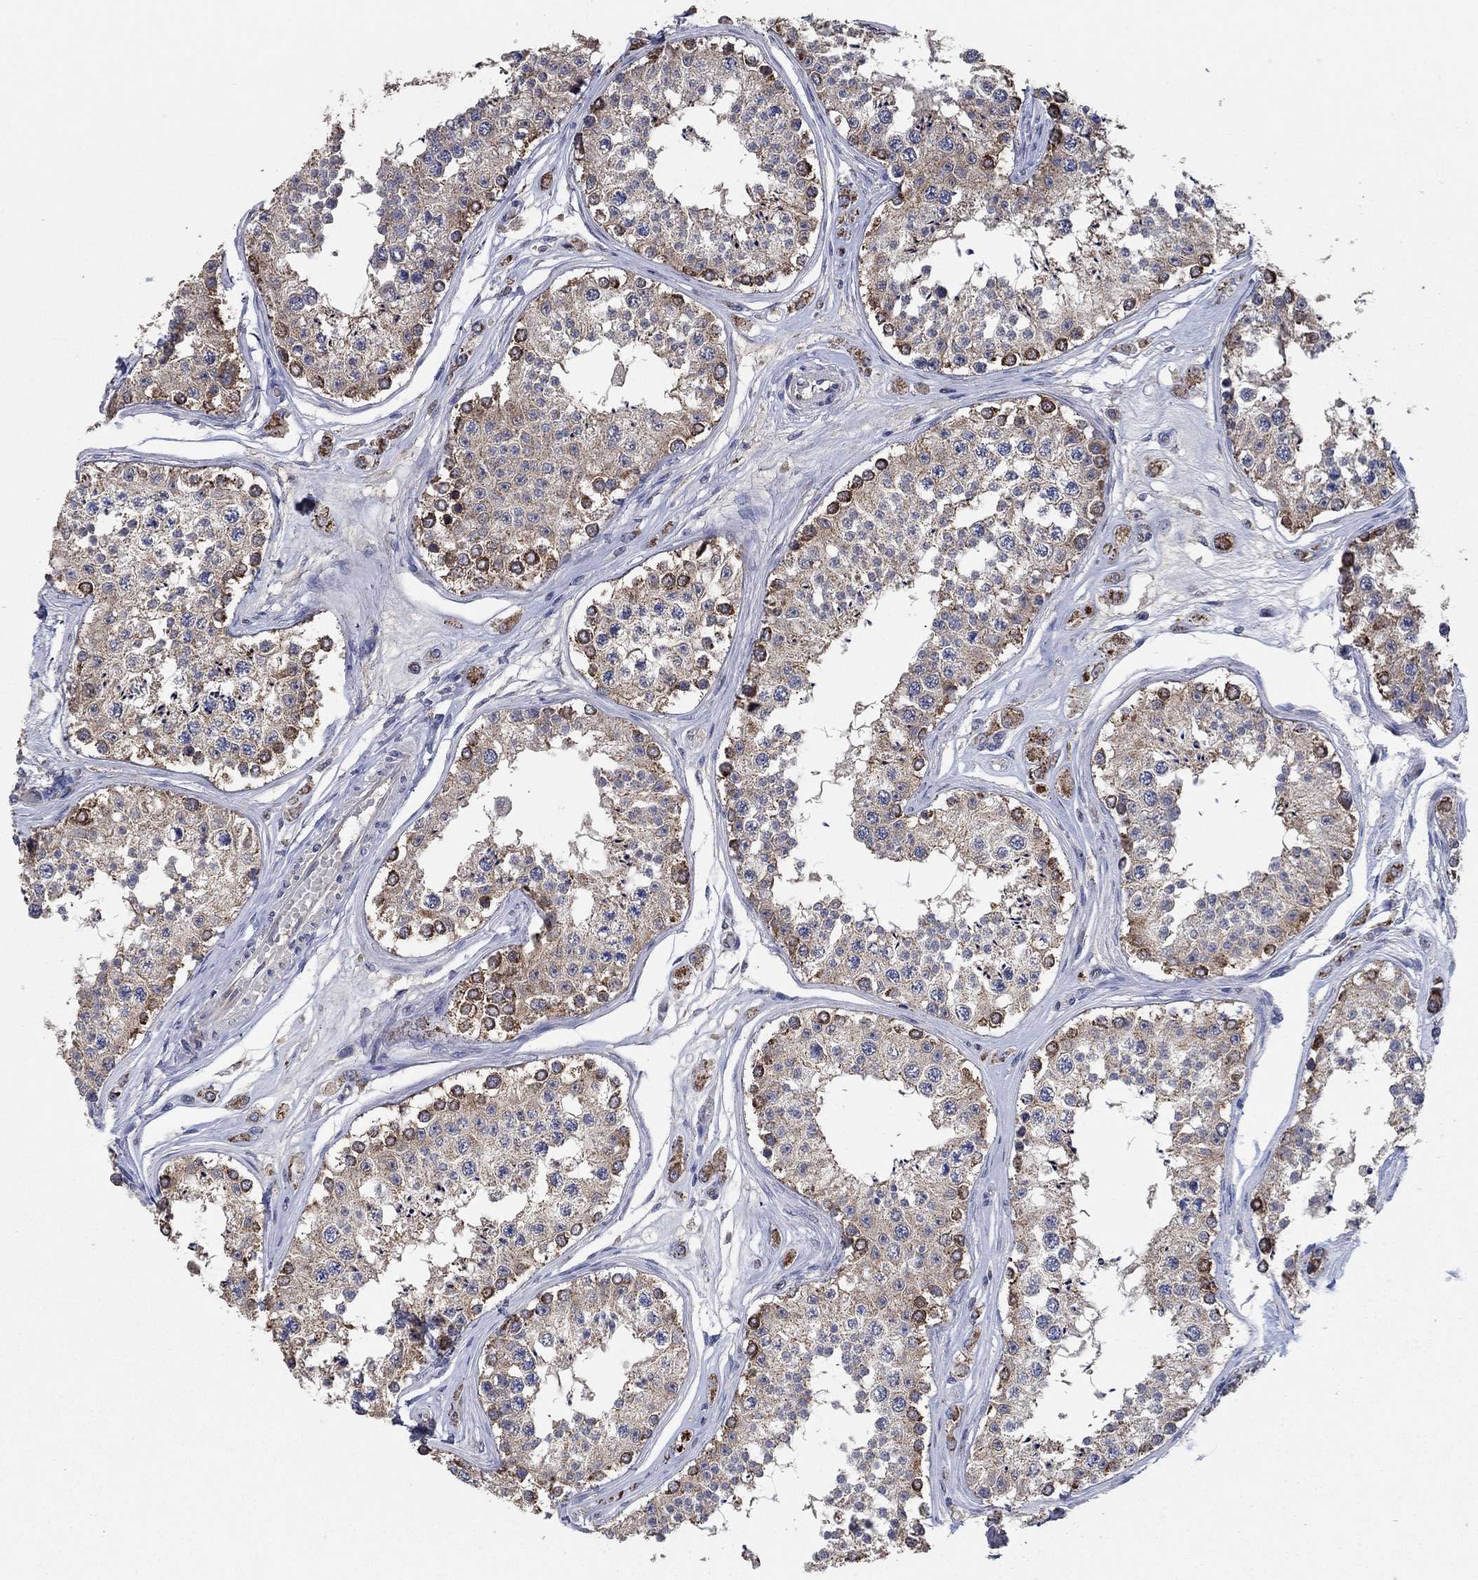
{"staining": {"intensity": "moderate", "quantity": ">75%", "location": "cytoplasmic/membranous"}, "tissue": "testis", "cell_type": "Cells in seminiferous ducts", "image_type": "normal", "snomed": [{"axis": "morphology", "description": "Normal tissue, NOS"}, {"axis": "topography", "description": "Testis"}], "caption": "The micrograph demonstrates staining of benign testis, revealing moderate cytoplasmic/membranous protein positivity (brown color) within cells in seminiferous ducts. (brown staining indicates protein expression, while blue staining denotes nuclei).", "gene": "HID1", "patient": {"sex": "male", "age": 25}}